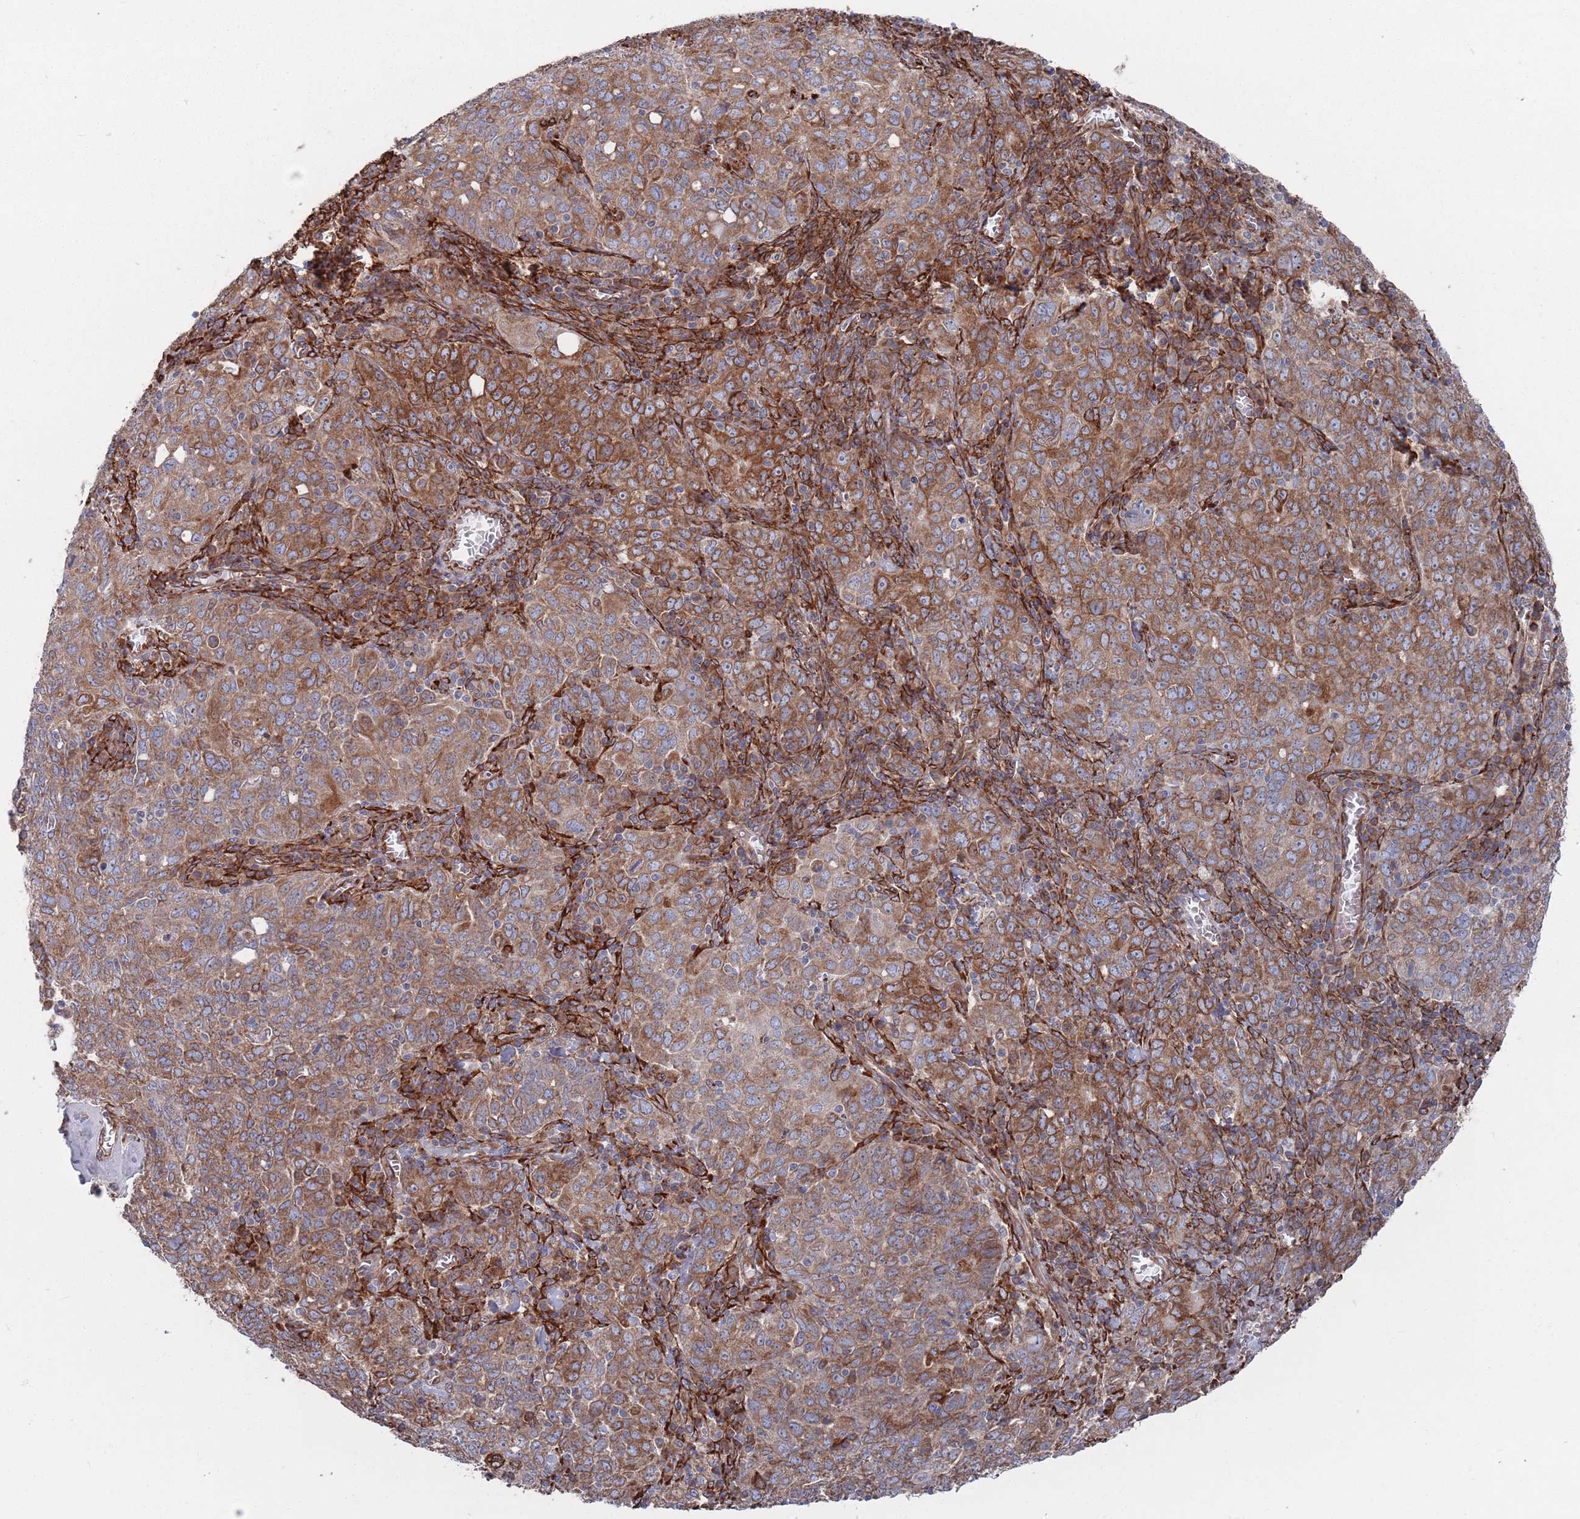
{"staining": {"intensity": "moderate", "quantity": ">75%", "location": "cytoplasmic/membranous"}, "tissue": "ovarian cancer", "cell_type": "Tumor cells", "image_type": "cancer", "snomed": [{"axis": "morphology", "description": "Carcinoma, endometroid"}, {"axis": "topography", "description": "Ovary"}], "caption": "High-power microscopy captured an IHC image of endometroid carcinoma (ovarian), revealing moderate cytoplasmic/membranous positivity in approximately >75% of tumor cells. Using DAB (3,3'-diaminobenzidine) (brown) and hematoxylin (blue) stains, captured at high magnification using brightfield microscopy.", "gene": "CCDC106", "patient": {"sex": "female", "age": 62}}